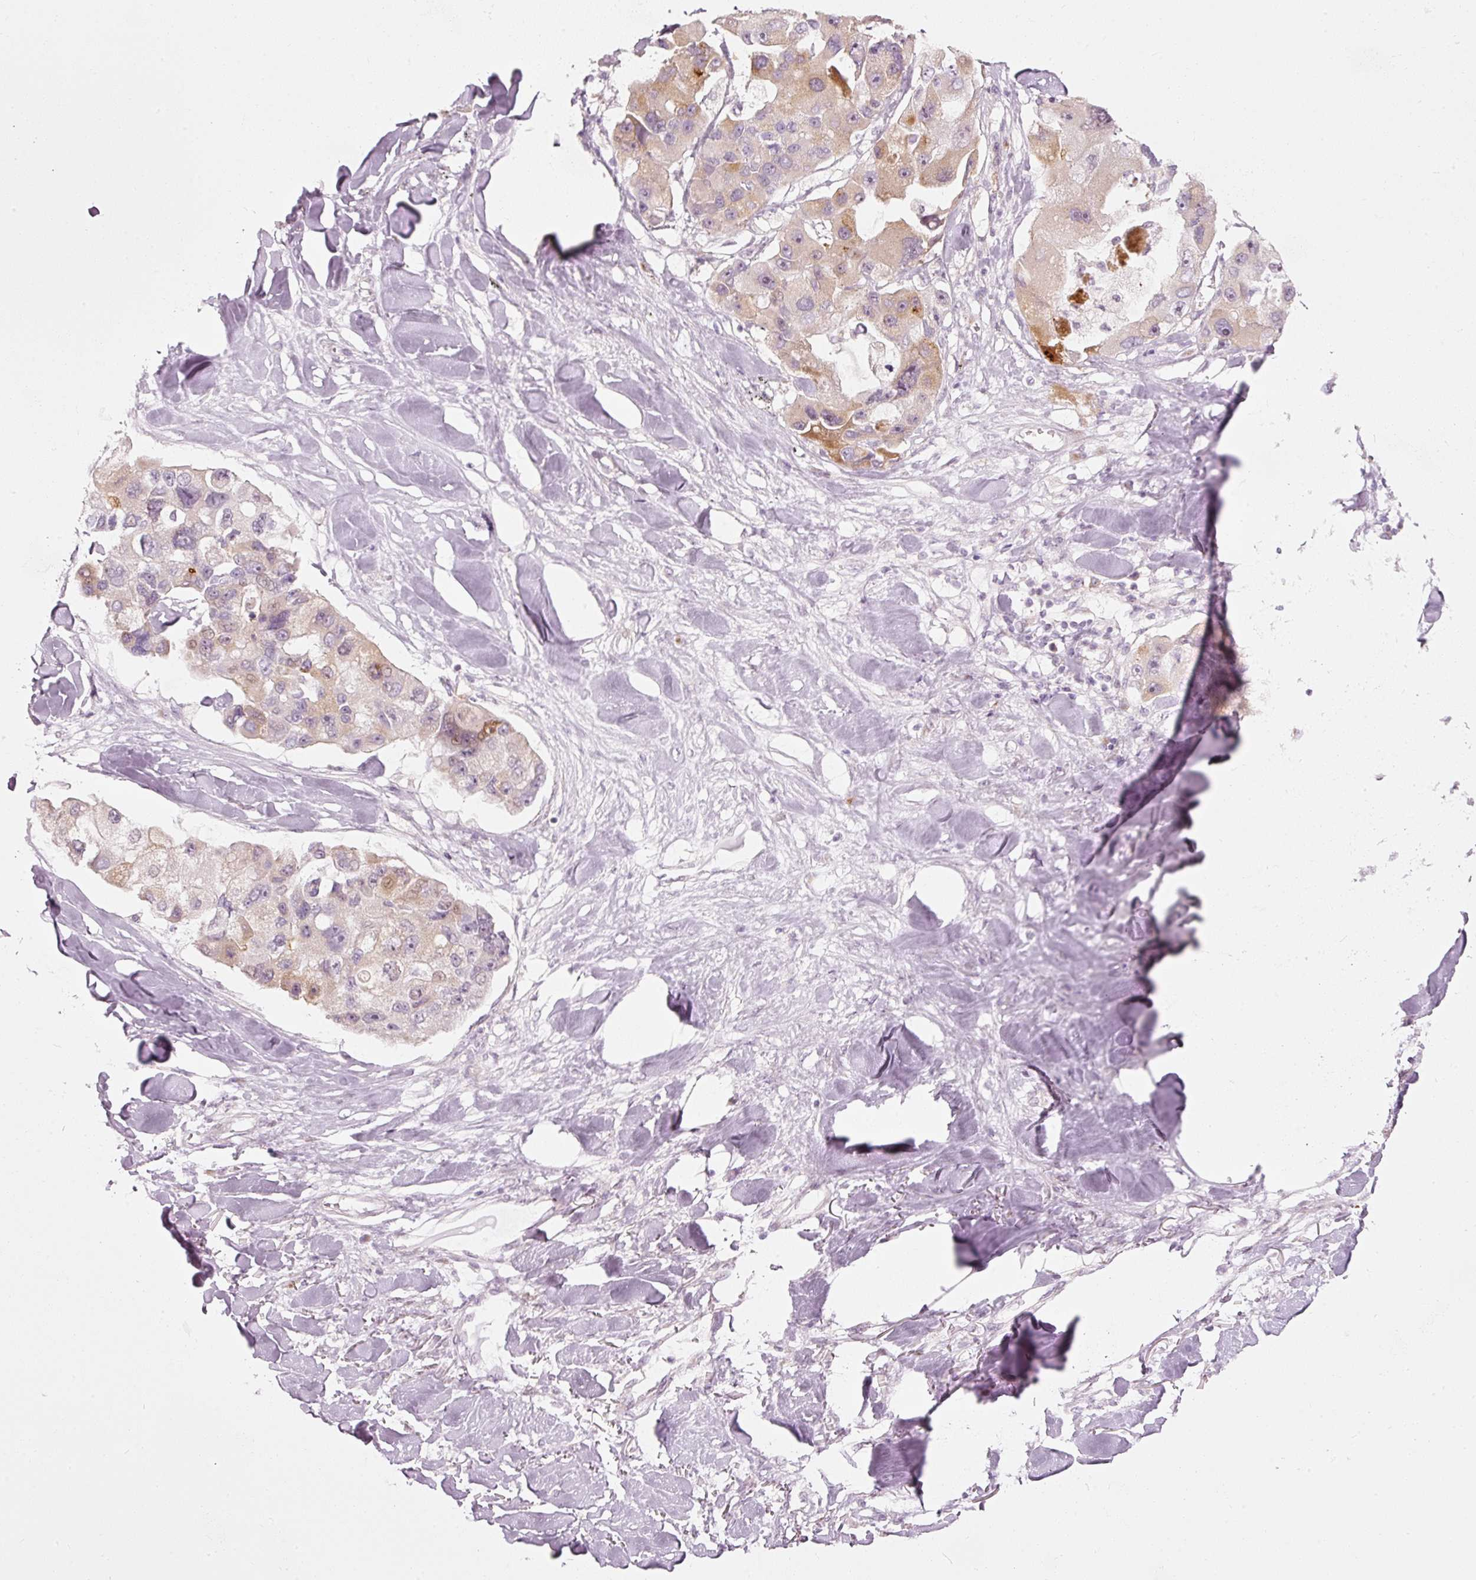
{"staining": {"intensity": "moderate", "quantity": "<25%", "location": "cytoplasmic/membranous,nuclear"}, "tissue": "lung cancer", "cell_type": "Tumor cells", "image_type": "cancer", "snomed": [{"axis": "morphology", "description": "Adenocarcinoma, NOS"}, {"axis": "topography", "description": "Lung"}], "caption": "Immunohistochemical staining of human adenocarcinoma (lung) displays low levels of moderate cytoplasmic/membranous and nuclear protein staining in about <25% of tumor cells.", "gene": "SLC20A1", "patient": {"sex": "female", "age": 54}}